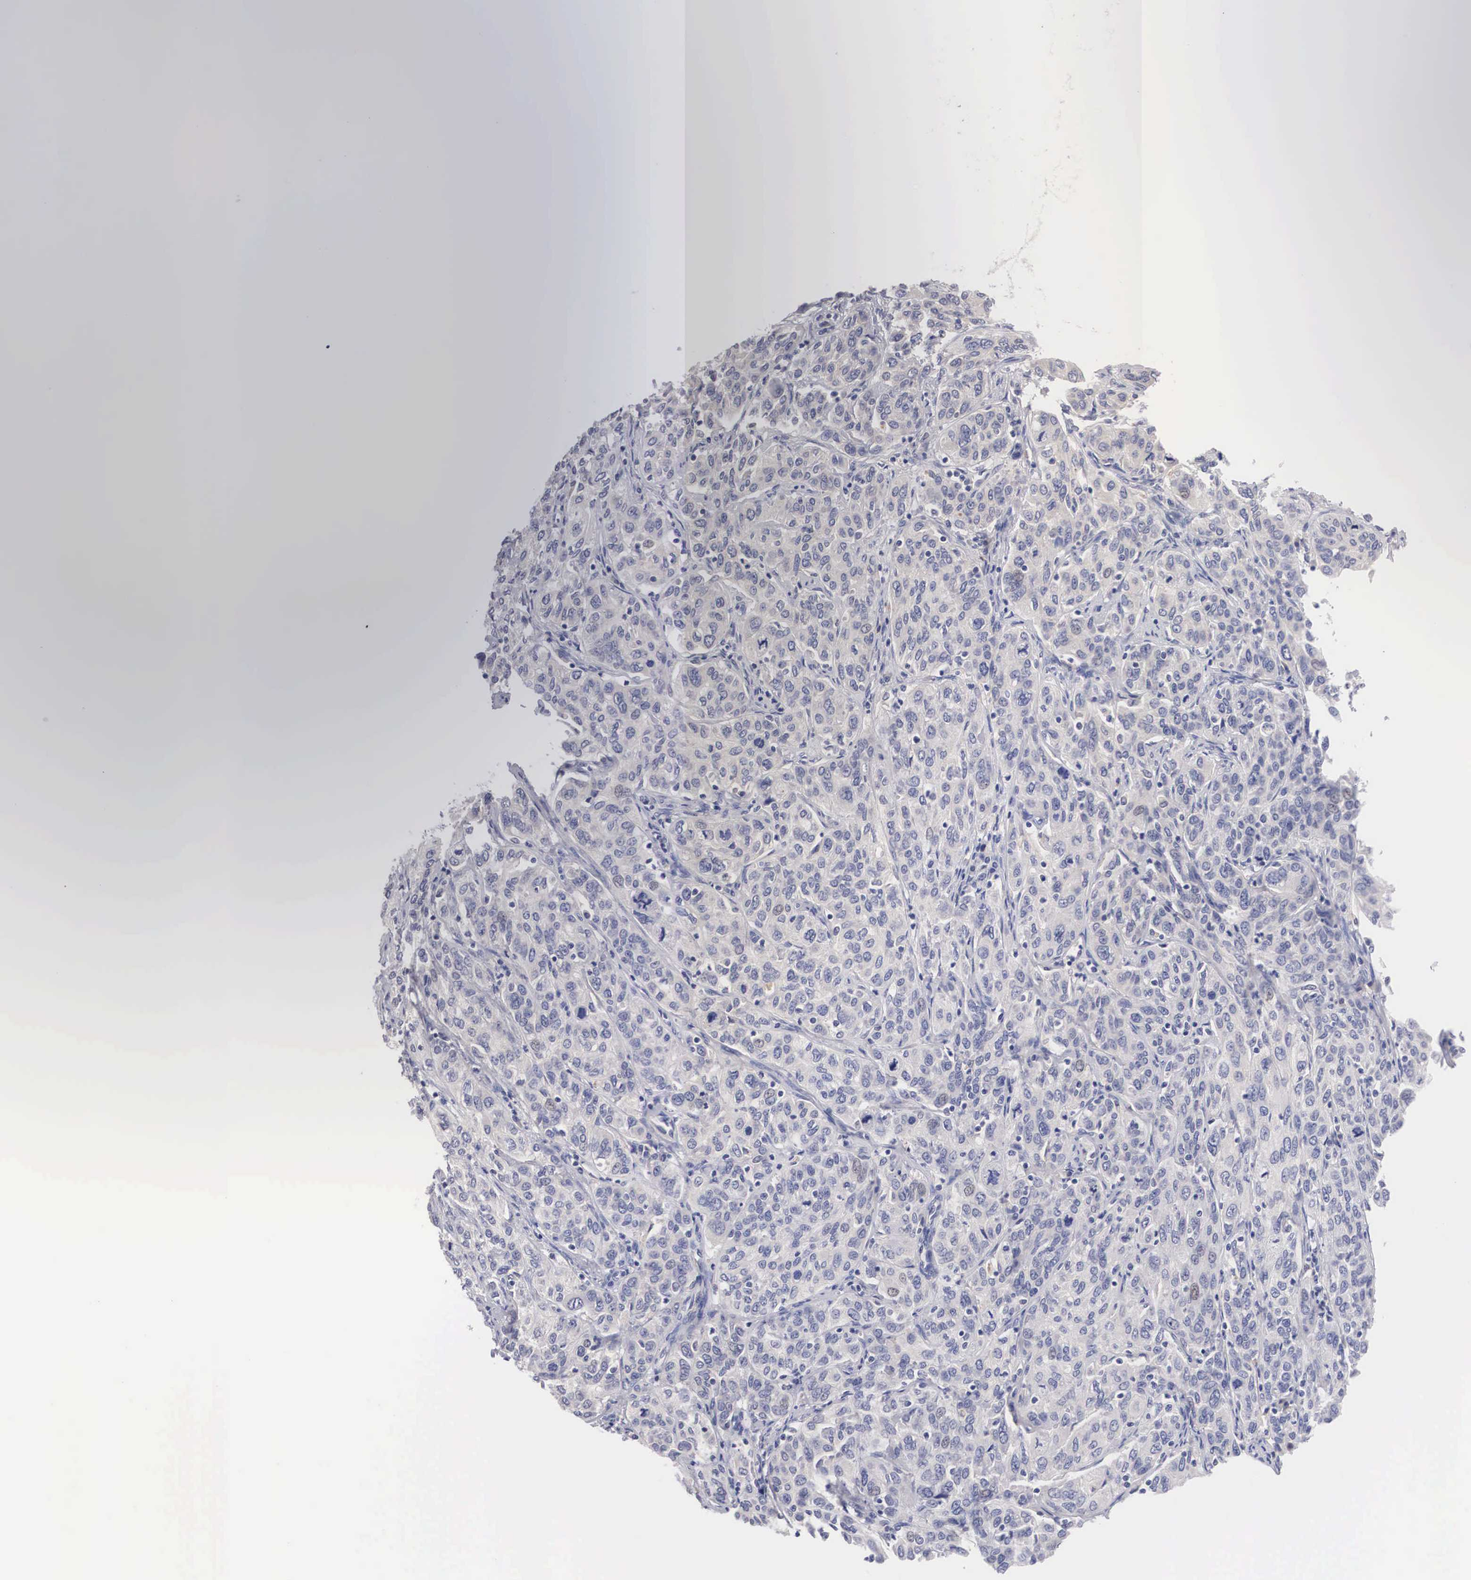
{"staining": {"intensity": "negative", "quantity": "none", "location": "none"}, "tissue": "cervical cancer", "cell_type": "Tumor cells", "image_type": "cancer", "snomed": [{"axis": "morphology", "description": "Squamous cell carcinoma, NOS"}, {"axis": "topography", "description": "Cervix"}], "caption": "Cervical cancer stained for a protein using immunohistochemistry (IHC) reveals no positivity tumor cells.", "gene": "ABHD4", "patient": {"sex": "female", "age": 38}}